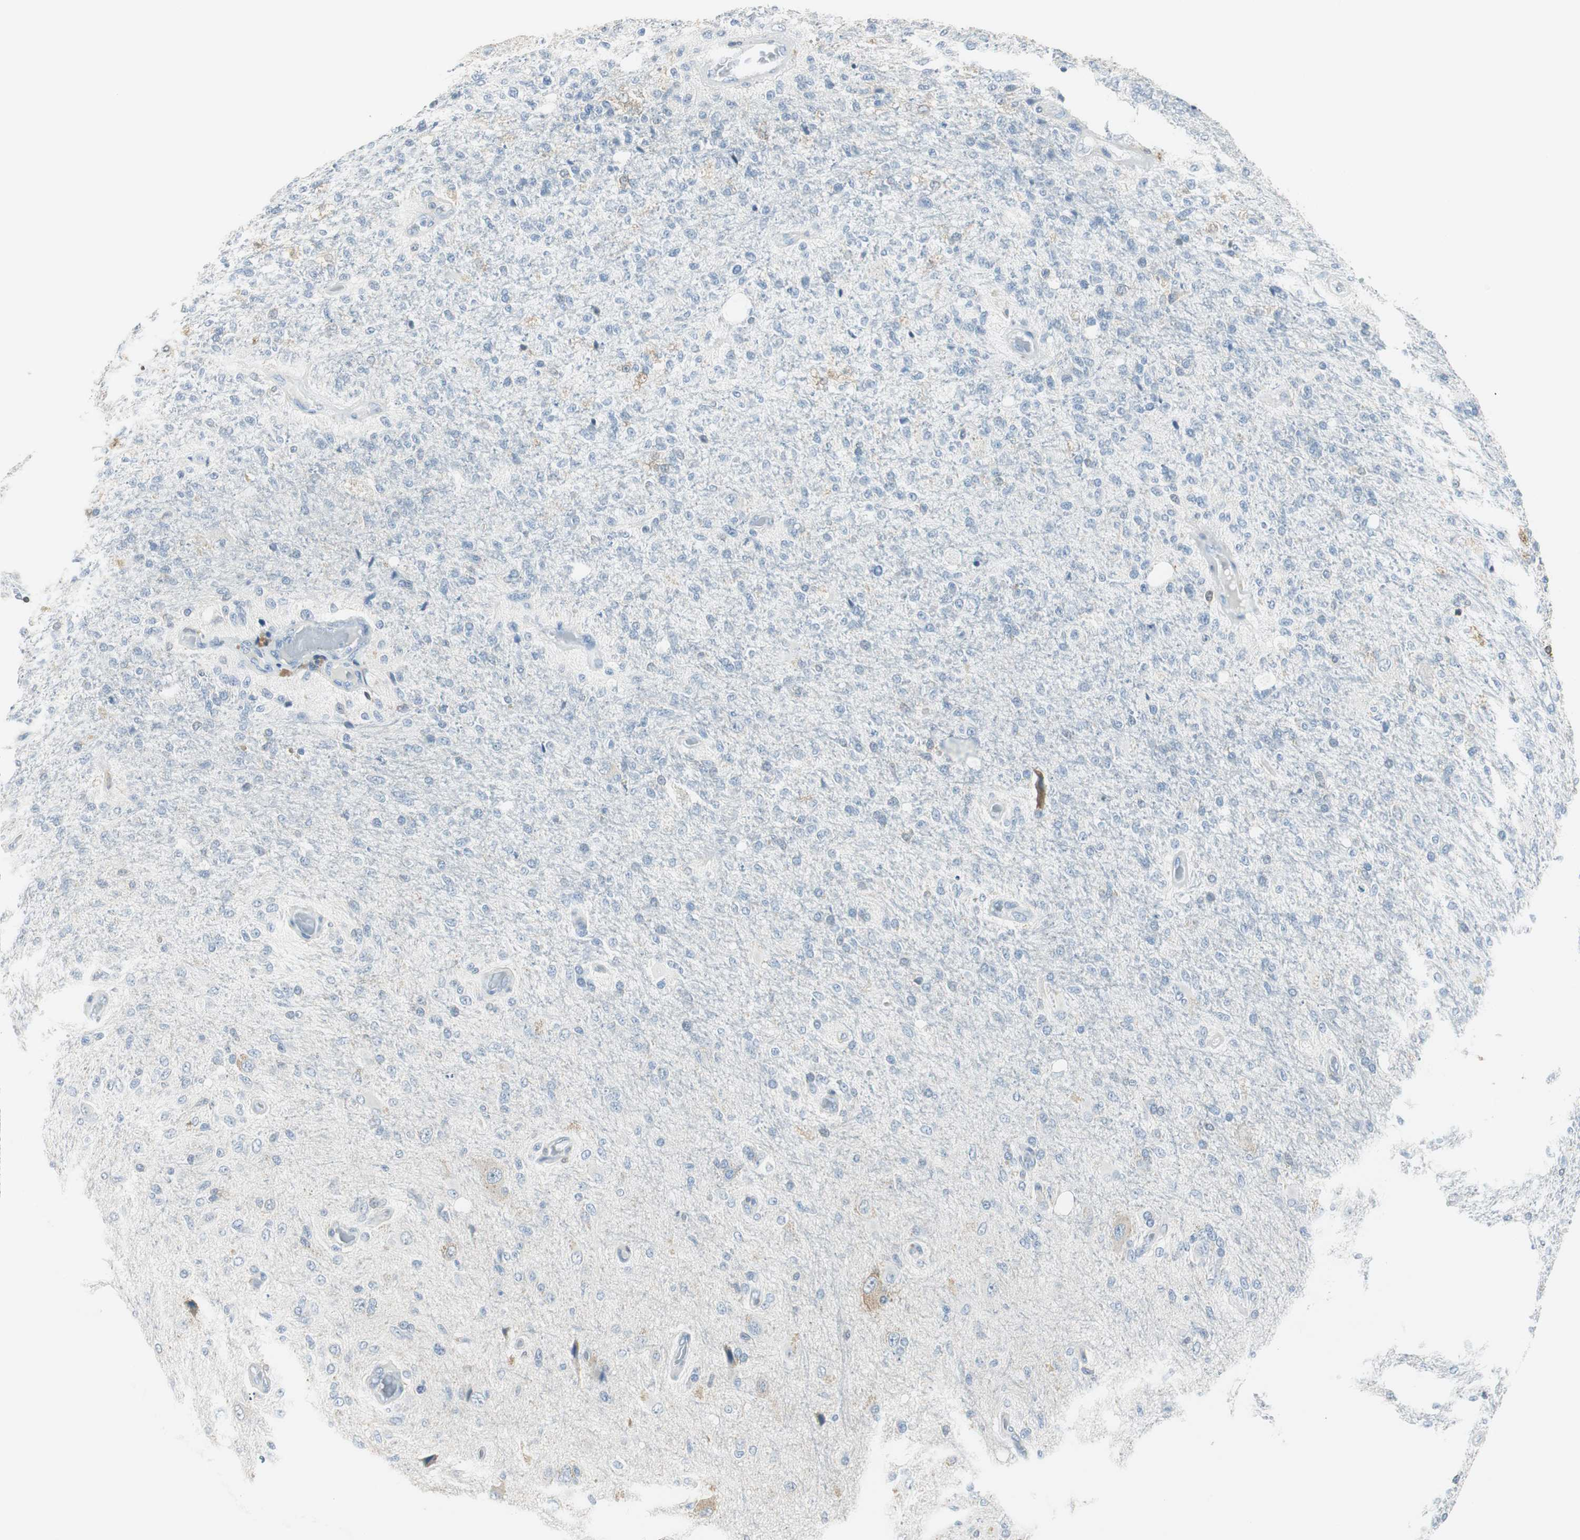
{"staining": {"intensity": "negative", "quantity": "none", "location": "none"}, "tissue": "glioma", "cell_type": "Tumor cells", "image_type": "cancer", "snomed": [{"axis": "morphology", "description": "Normal tissue, NOS"}, {"axis": "morphology", "description": "Glioma, malignant, High grade"}, {"axis": "topography", "description": "Cerebral cortex"}], "caption": "This histopathology image is of glioma stained with IHC to label a protein in brown with the nuclei are counter-stained blue. There is no positivity in tumor cells.", "gene": "MSTO1", "patient": {"sex": "male", "age": 77}}